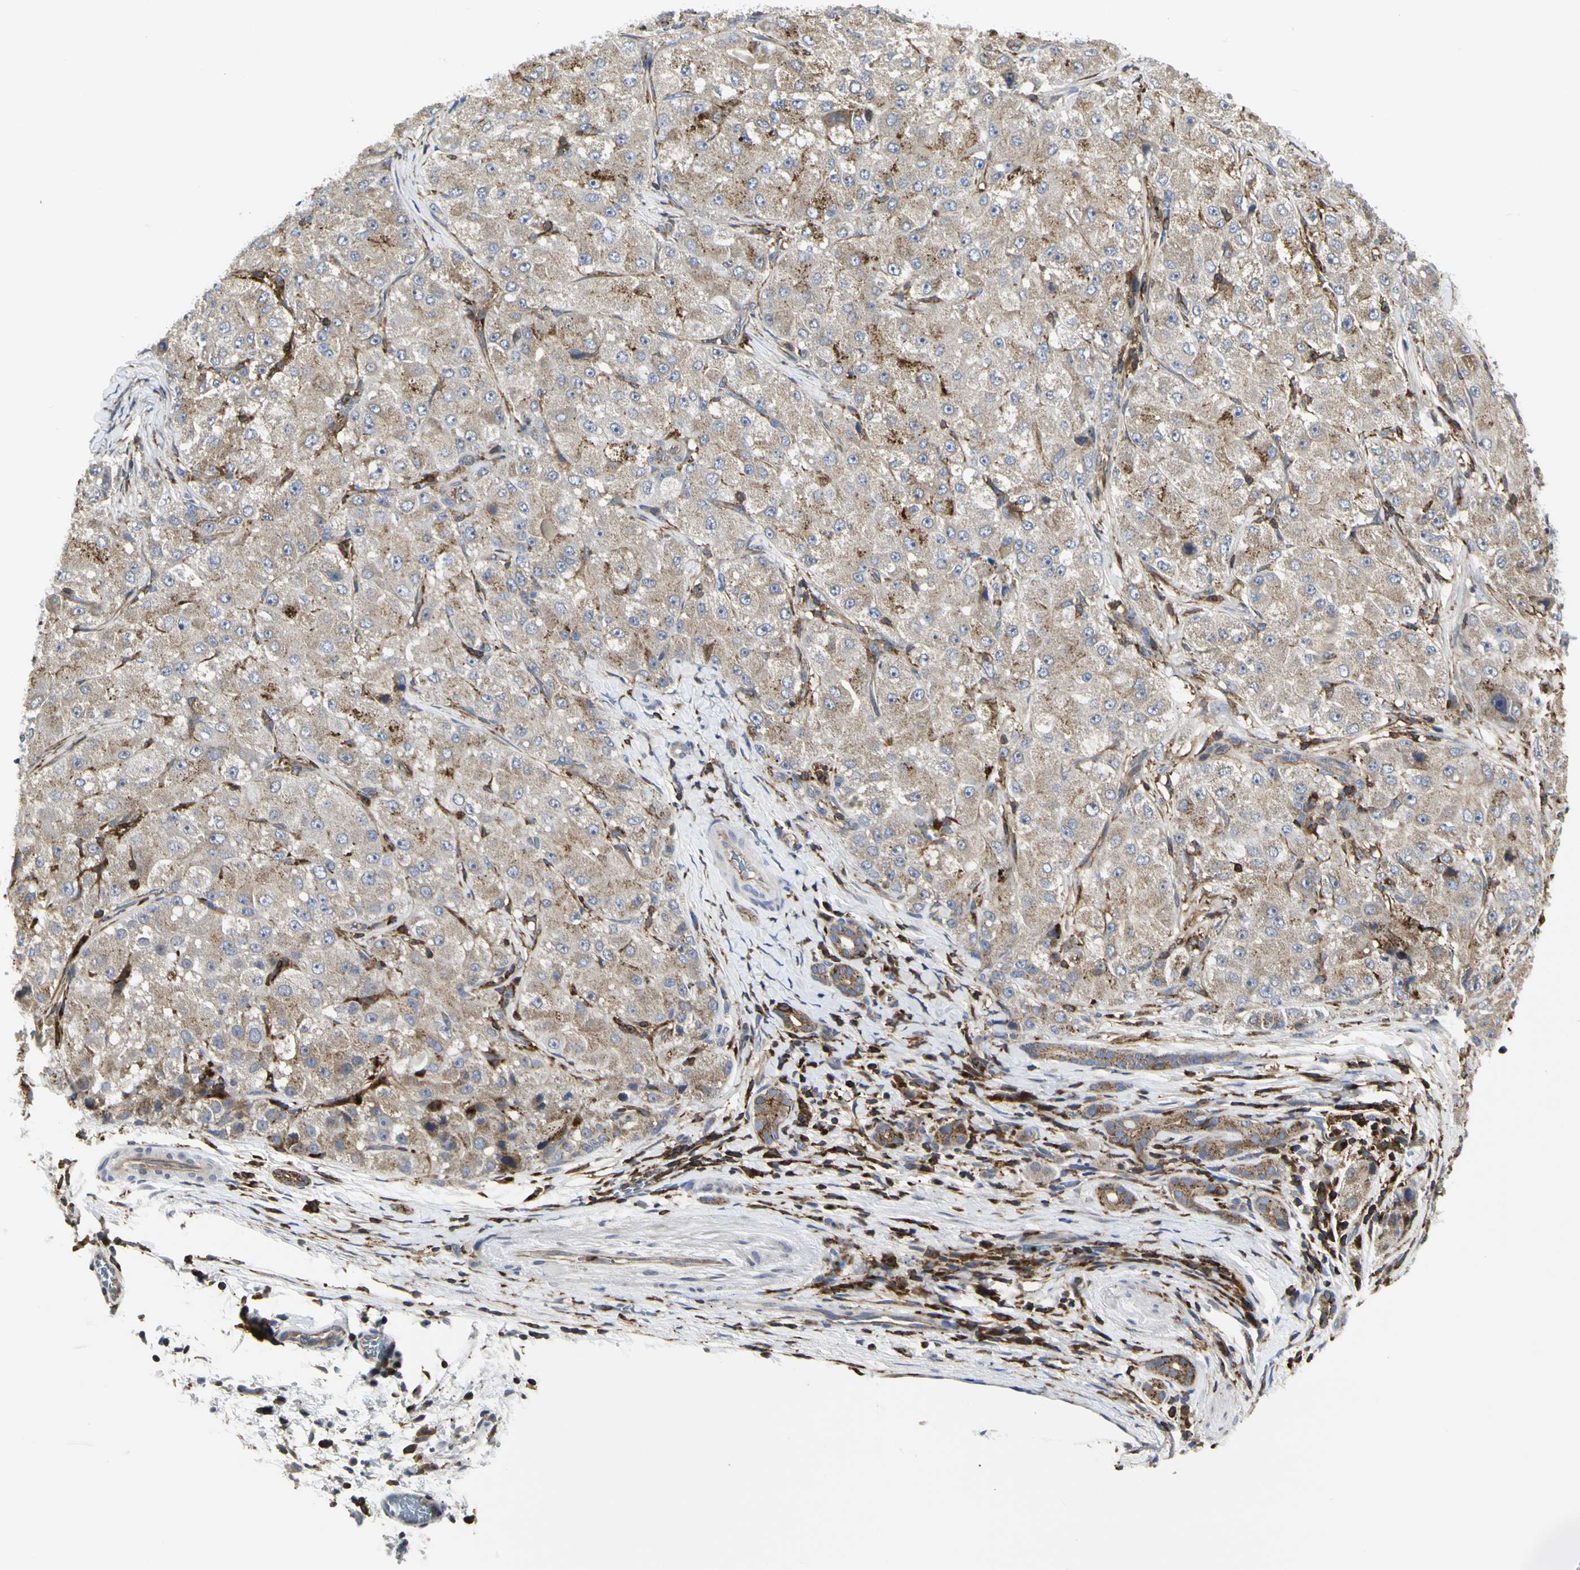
{"staining": {"intensity": "weak", "quantity": ">75%", "location": "cytoplasmic/membranous"}, "tissue": "liver cancer", "cell_type": "Tumor cells", "image_type": "cancer", "snomed": [{"axis": "morphology", "description": "Carcinoma, Hepatocellular, NOS"}, {"axis": "topography", "description": "Liver"}], "caption": "Immunohistochemical staining of liver cancer (hepatocellular carcinoma) reveals low levels of weak cytoplasmic/membranous positivity in about >75% of tumor cells.", "gene": "NAPG", "patient": {"sex": "male", "age": 80}}